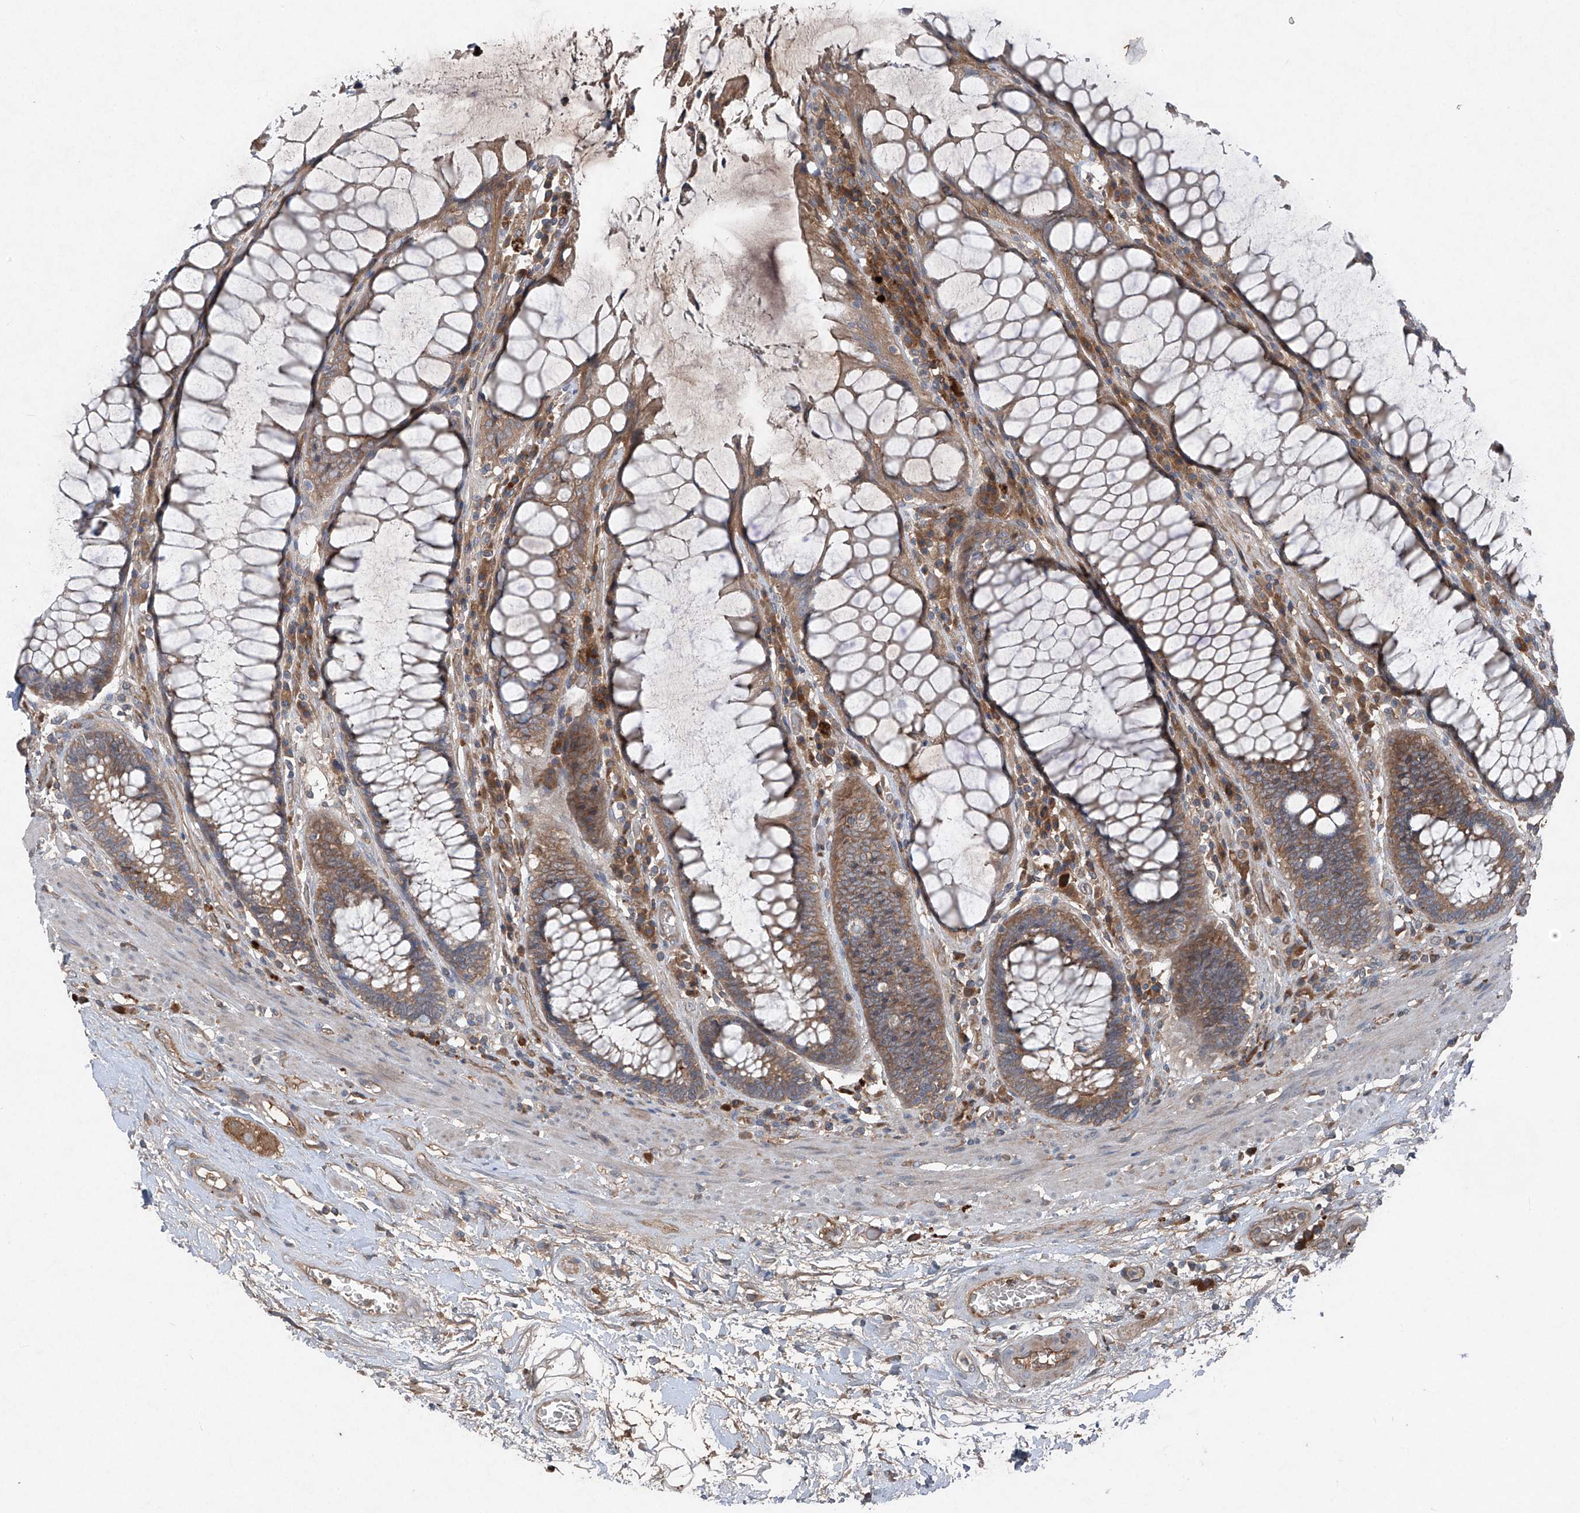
{"staining": {"intensity": "moderate", "quantity": ">75%", "location": "cytoplasmic/membranous"}, "tissue": "rectum", "cell_type": "Glandular cells", "image_type": "normal", "snomed": [{"axis": "morphology", "description": "Normal tissue, NOS"}, {"axis": "topography", "description": "Rectum"}], "caption": "Rectum stained for a protein shows moderate cytoplasmic/membranous positivity in glandular cells. Nuclei are stained in blue.", "gene": "FOXRED2", "patient": {"sex": "male", "age": 64}}